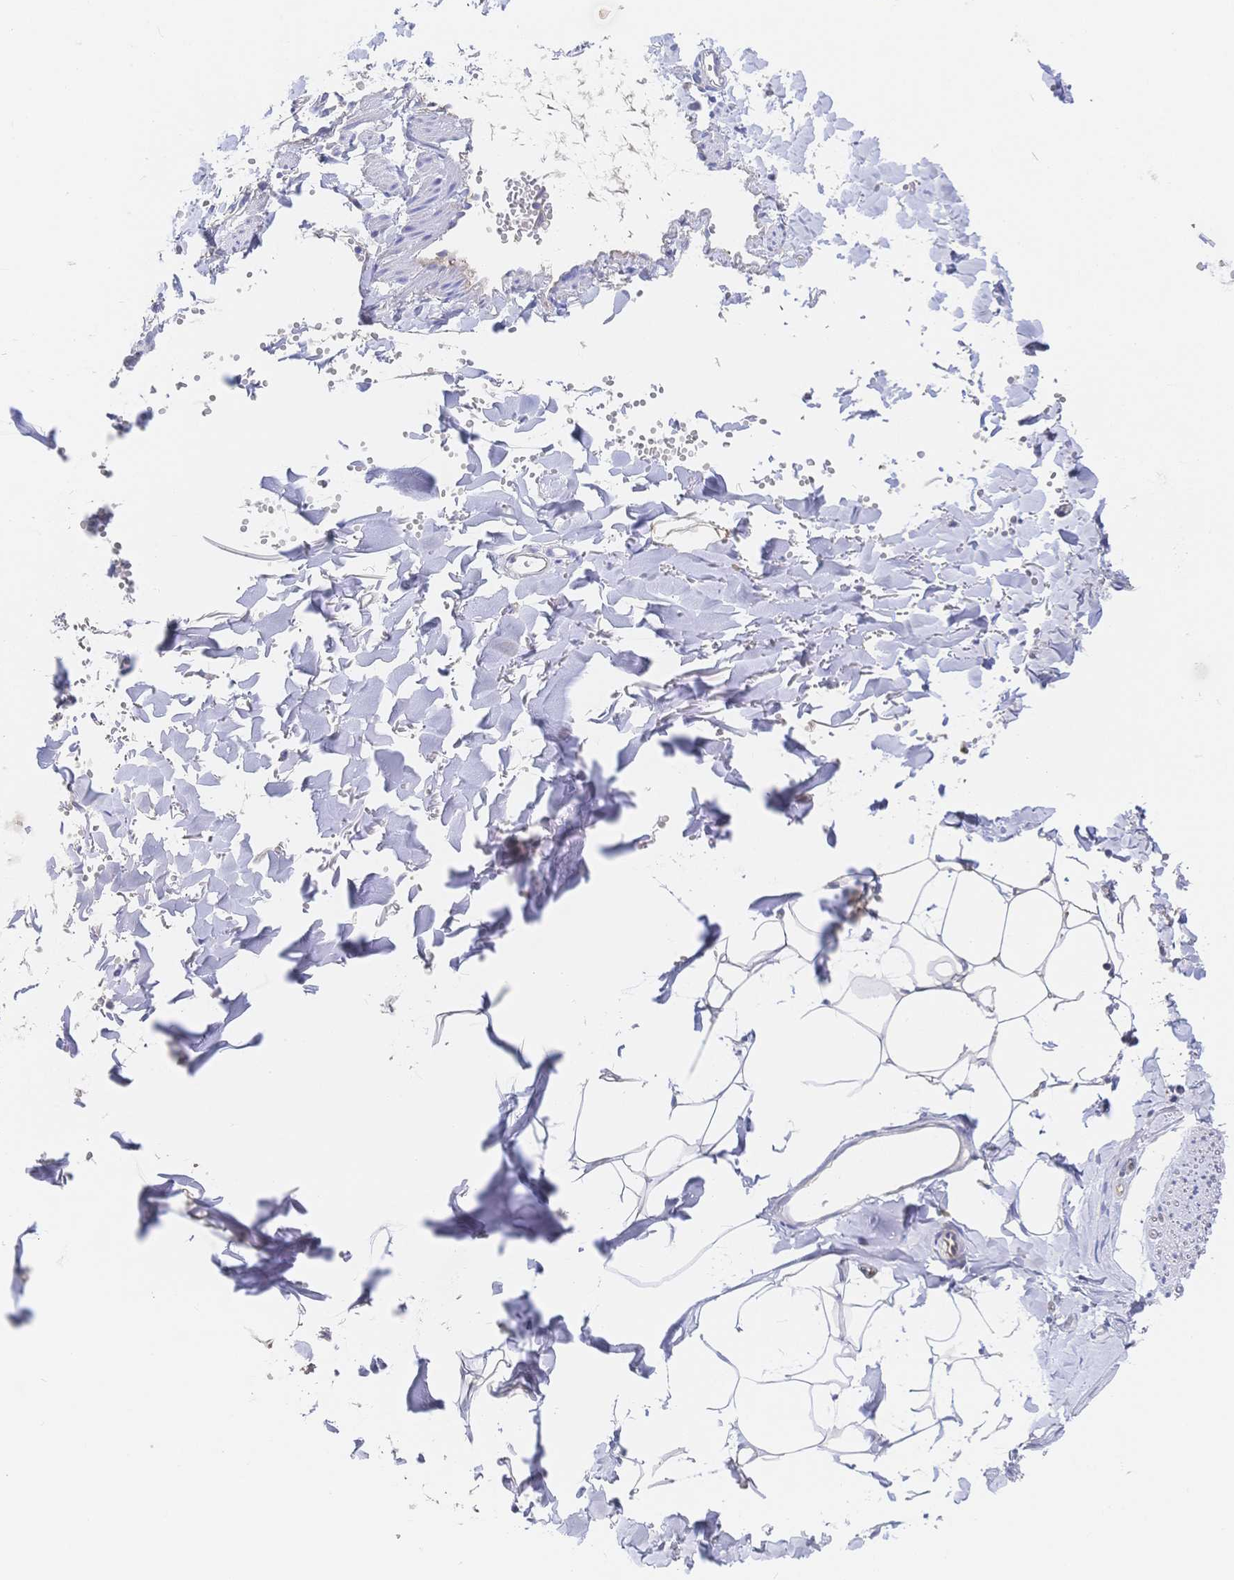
{"staining": {"intensity": "negative", "quantity": "none", "location": "none"}, "tissue": "adipose tissue", "cell_type": "Adipocytes", "image_type": "normal", "snomed": [{"axis": "morphology", "description": "Normal tissue, NOS"}, {"axis": "topography", "description": "Cartilage tissue"}, {"axis": "topography", "description": "Bronchus"}, {"axis": "topography", "description": "Peripheral nerve tissue"}], "caption": "High power microscopy image of an immunohistochemistry (IHC) photomicrograph of normal adipose tissue, revealing no significant expression in adipocytes.", "gene": "F11R", "patient": {"sex": "female", "age": 59}}